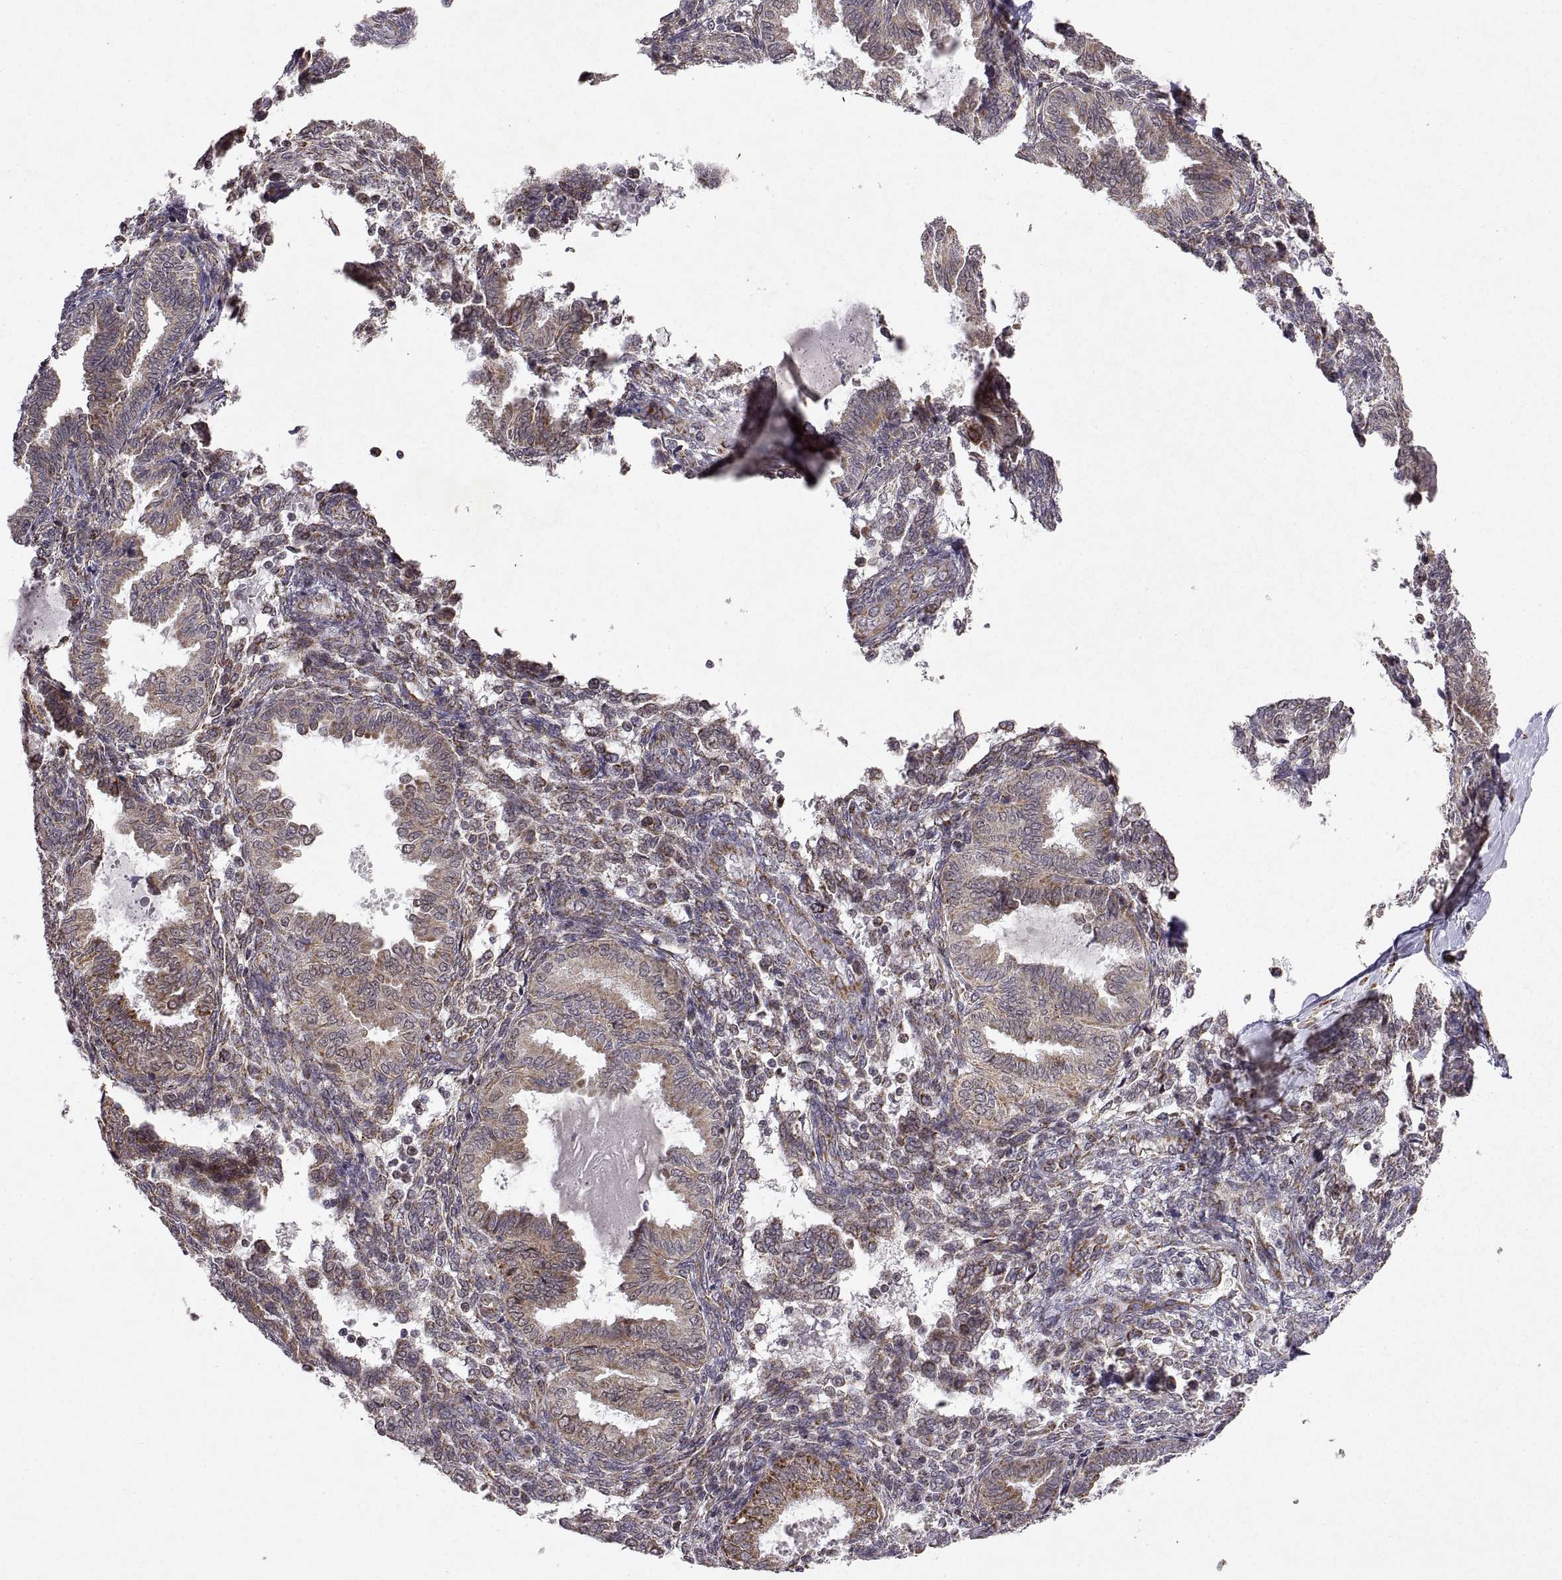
{"staining": {"intensity": "moderate", "quantity": "<25%", "location": "cytoplasmic/membranous"}, "tissue": "endometrium", "cell_type": "Cells in endometrial stroma", "image_type": "normal", "snomed": [{"axis": "morphology", "description": "Normal tissue, NOS"}, {"axis": "topography", "description": "Endometrium"}], "caption": "Moderate cytoplasmic/membranous staining for a protein is seen in approximately <25% of cells in endometrial stroma of normal endometrium using immunohistochemistry.", "gene": "MANBAL", "patient": {"sex": "female", "age": 42}}